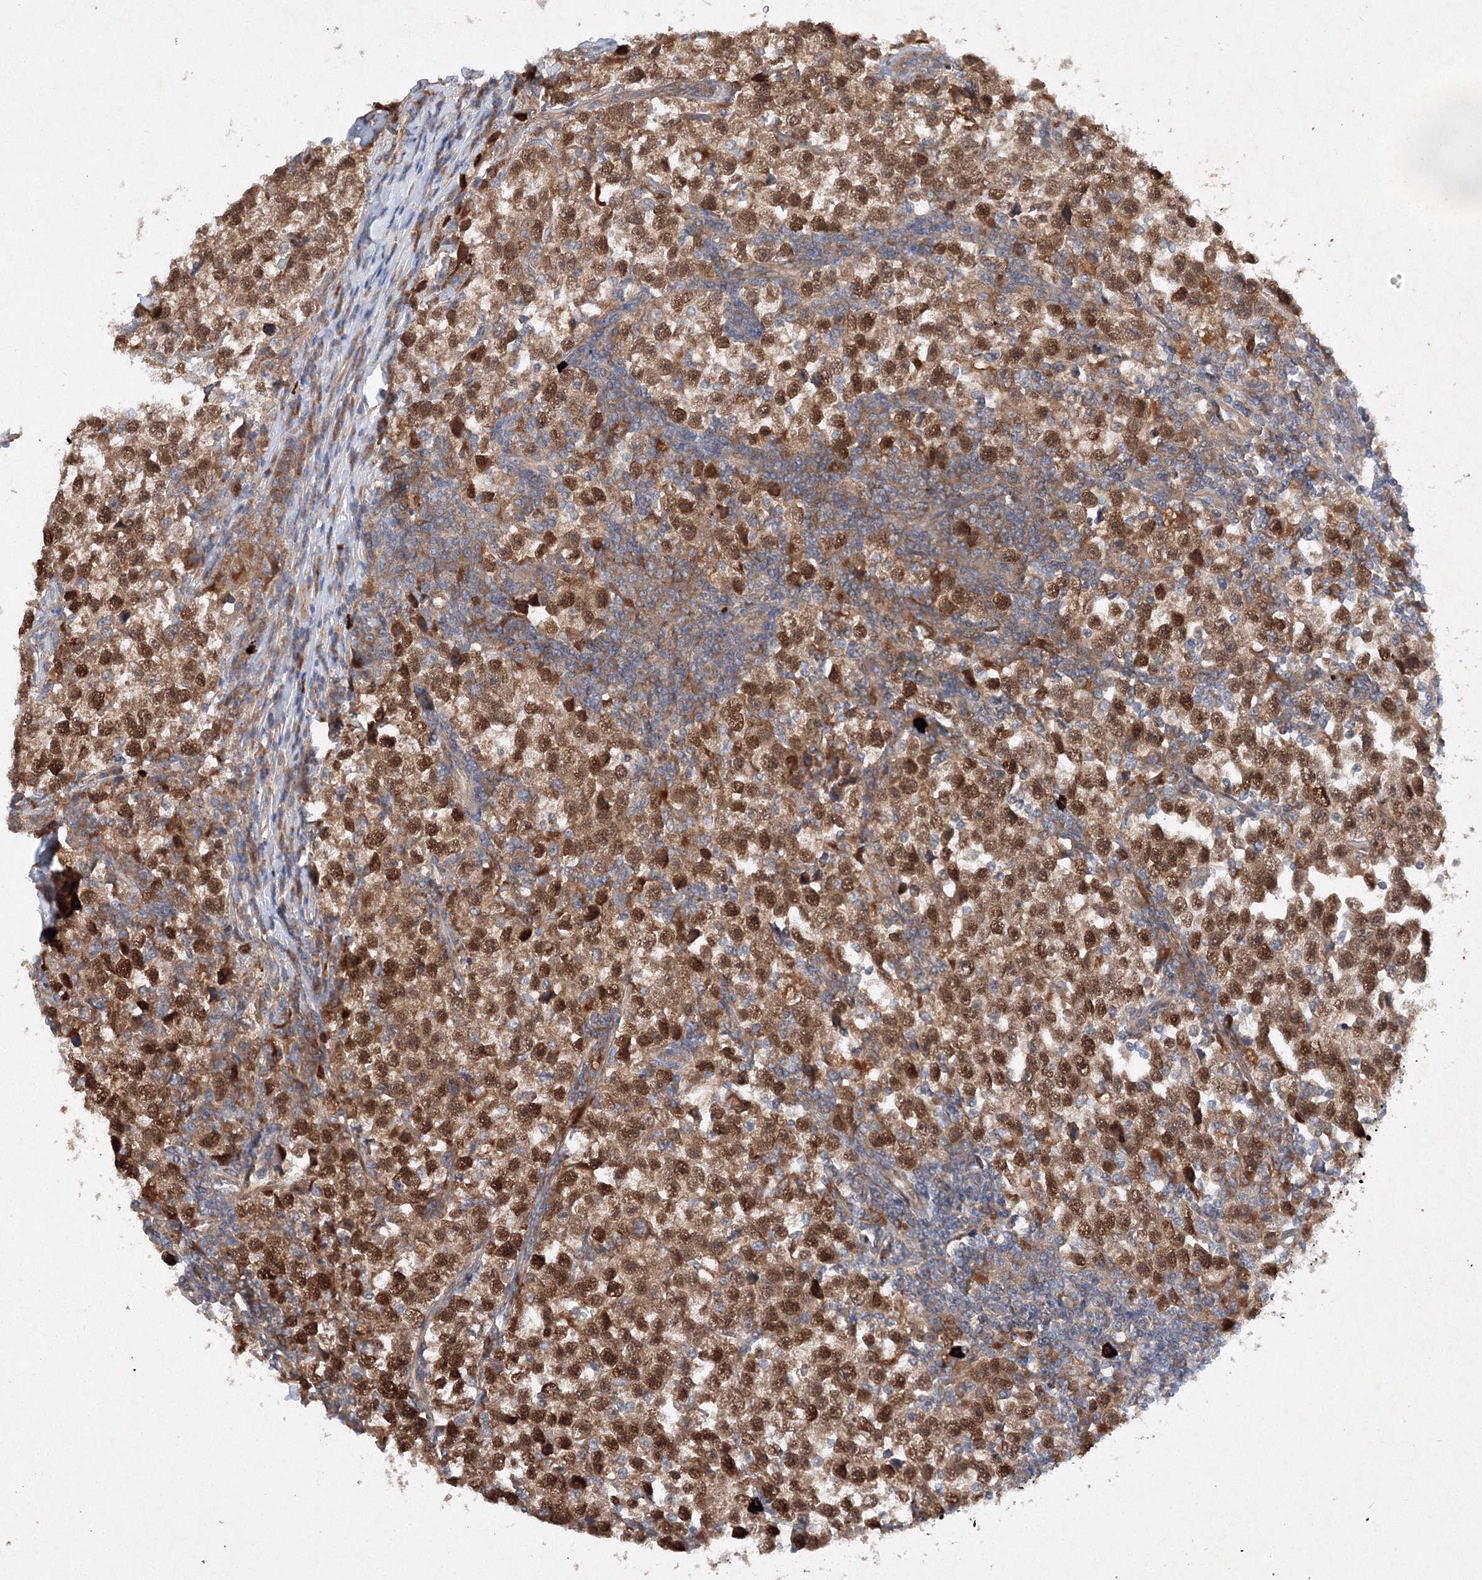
{"staining": {"intensity": "strong", "quantity": ">75%", "location": "cytoplasmic/membranous,nuclear"}, "tissue": "testis cancer", "cell_type": "Tumor cells", "image_type": "cancer", "snomed": [{"axis": "morphology", "description": "Normal tissue, NOS"}, {"axis": "morphology", "description": "Seminoma, NOS"}, {"axis": "topography", "description": "Testis"}], "caption": "Testis cancer (seminoma) stained with a brown dye displays strong cytoplasmic/membranous and nuclear positive expression in approximately >75% of tumor cells.", "gene": "SLC36A1", "patient": {"sex": "male", "age": 43}}